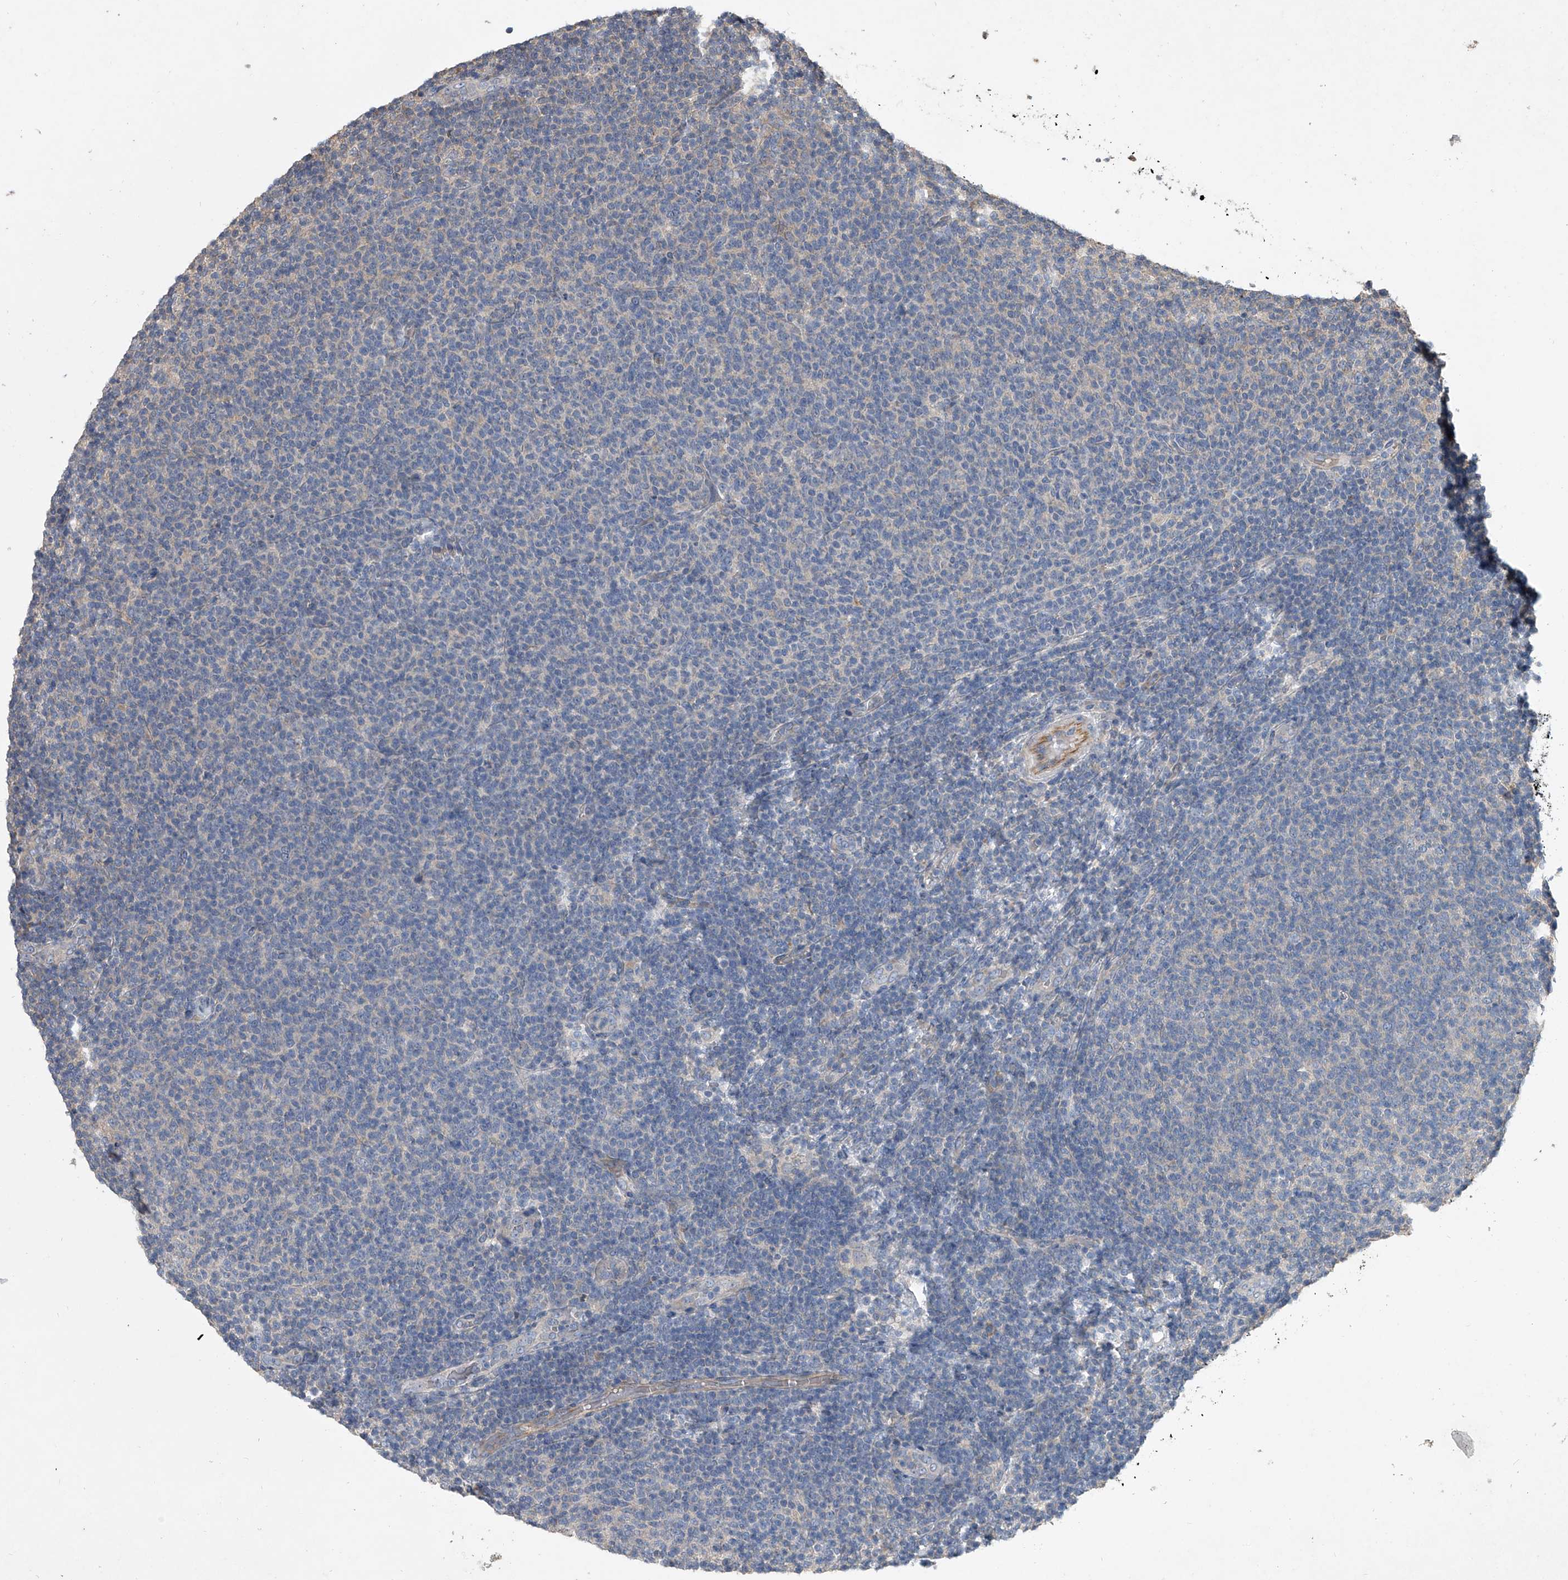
{"staining": {"intensity": "negative", "quantity": "none", "location": "none"}, "tissue": "lymphoma", "cell_type": "Tumor cells", "image_type": "cancer", "snomed": [{"axis": "morphology", "description": "Malignant lymphoma, non-Hodgkin's type, Low grade"}, {"axis": "topography", "description": "Lymph node"}], "caption": "Immunohistochemistry (IHC) micrograph of lymphoma stained for a protein (brown), which shows no staining in tumor cells. (Immunohistochemistry, brightfield microscopy, high magnification).", "gene": "DOCK9", "patient": {"sex": "male", "age": 66}}